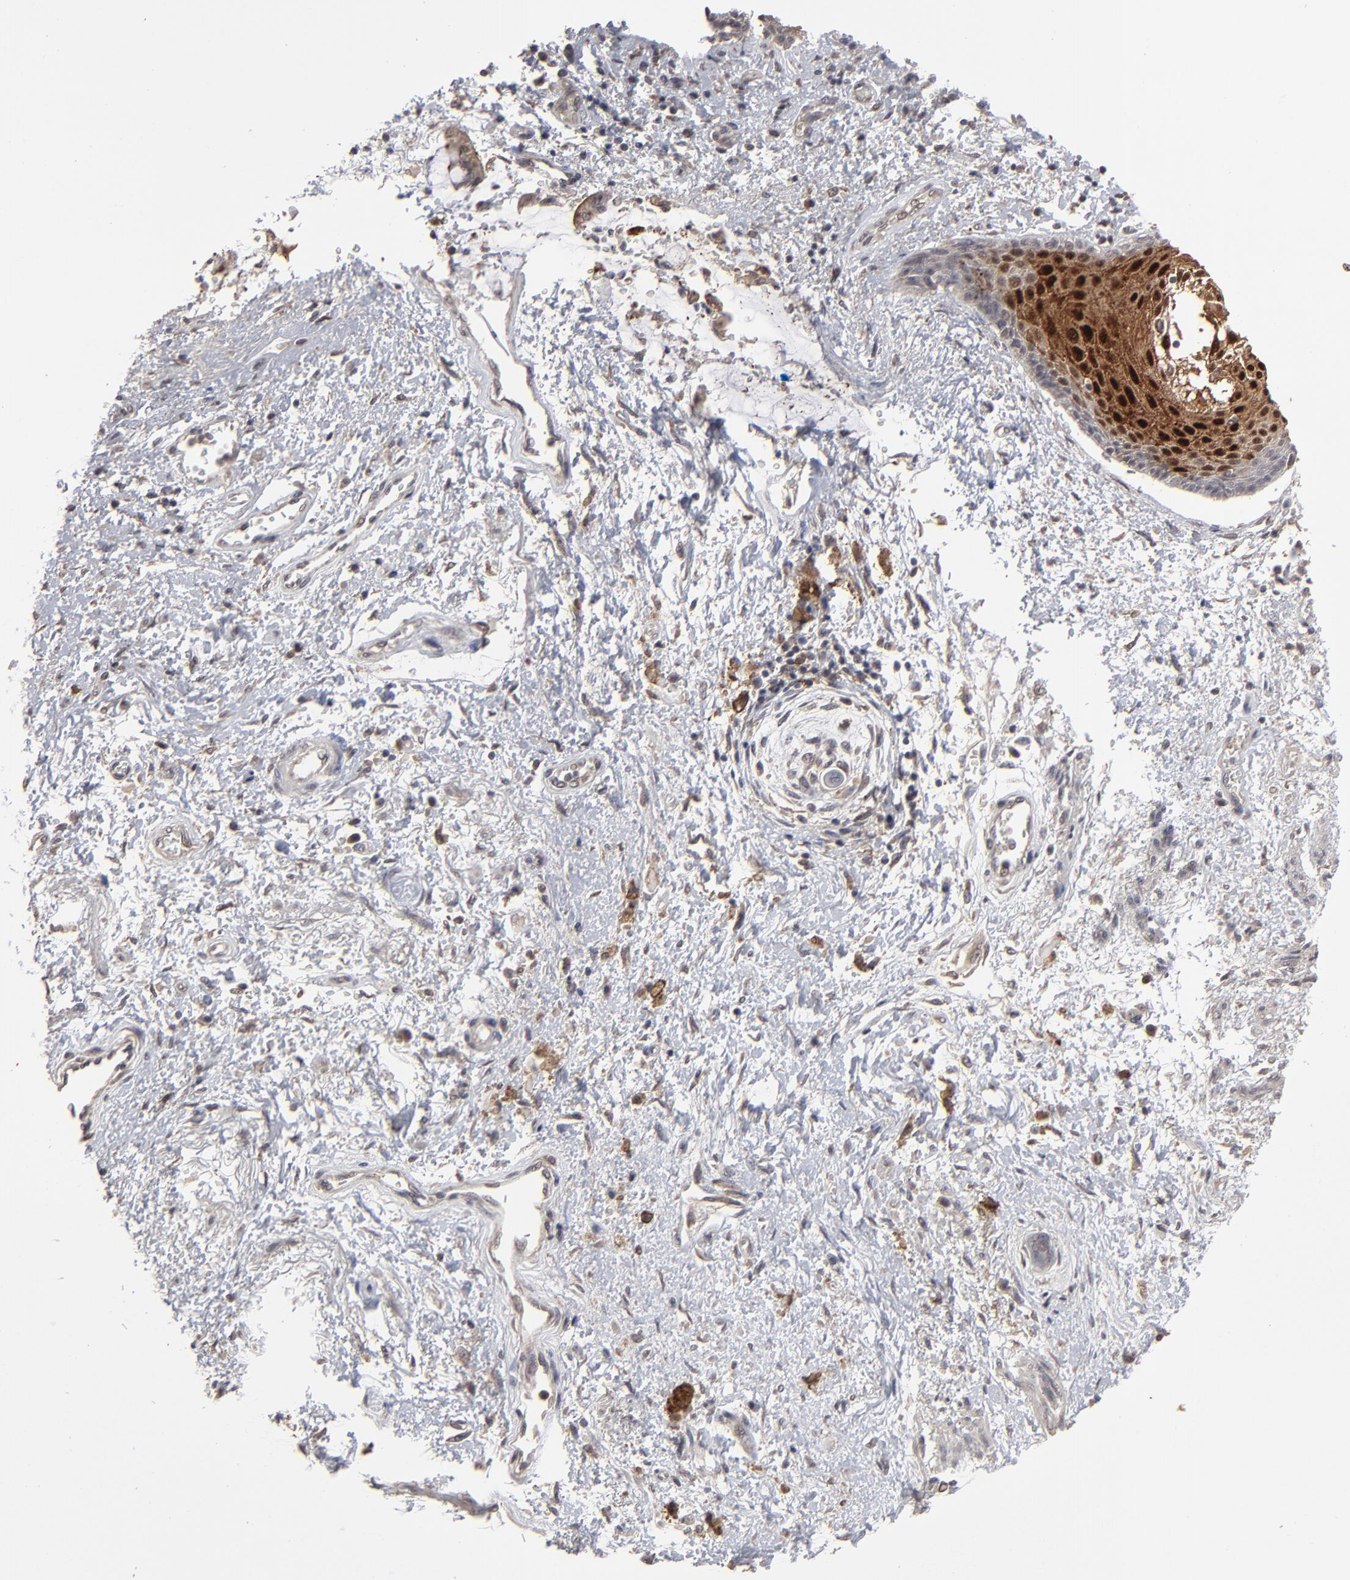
{"staining": {"intensity": "strong", "quantity": "25%-75%", "location": "cytoplasmic/membranous,nuclear"}, "tissue": "skin", "cell_type": "Epidermal cells", "image_type": "normal", "snomed": [{"axis": "morphology", "description": "Normal tissue, NOS"}, {"axis": "topography", "description": "Anal"}], "caption": "Skin stained with a brown dye reveals strong cytoplasmic/membranous,nuclear positive expression in about 25%-75% of epidermal cells.", "gene": "SLC22A17", "patient": {"sex": "female", "age": 46}}